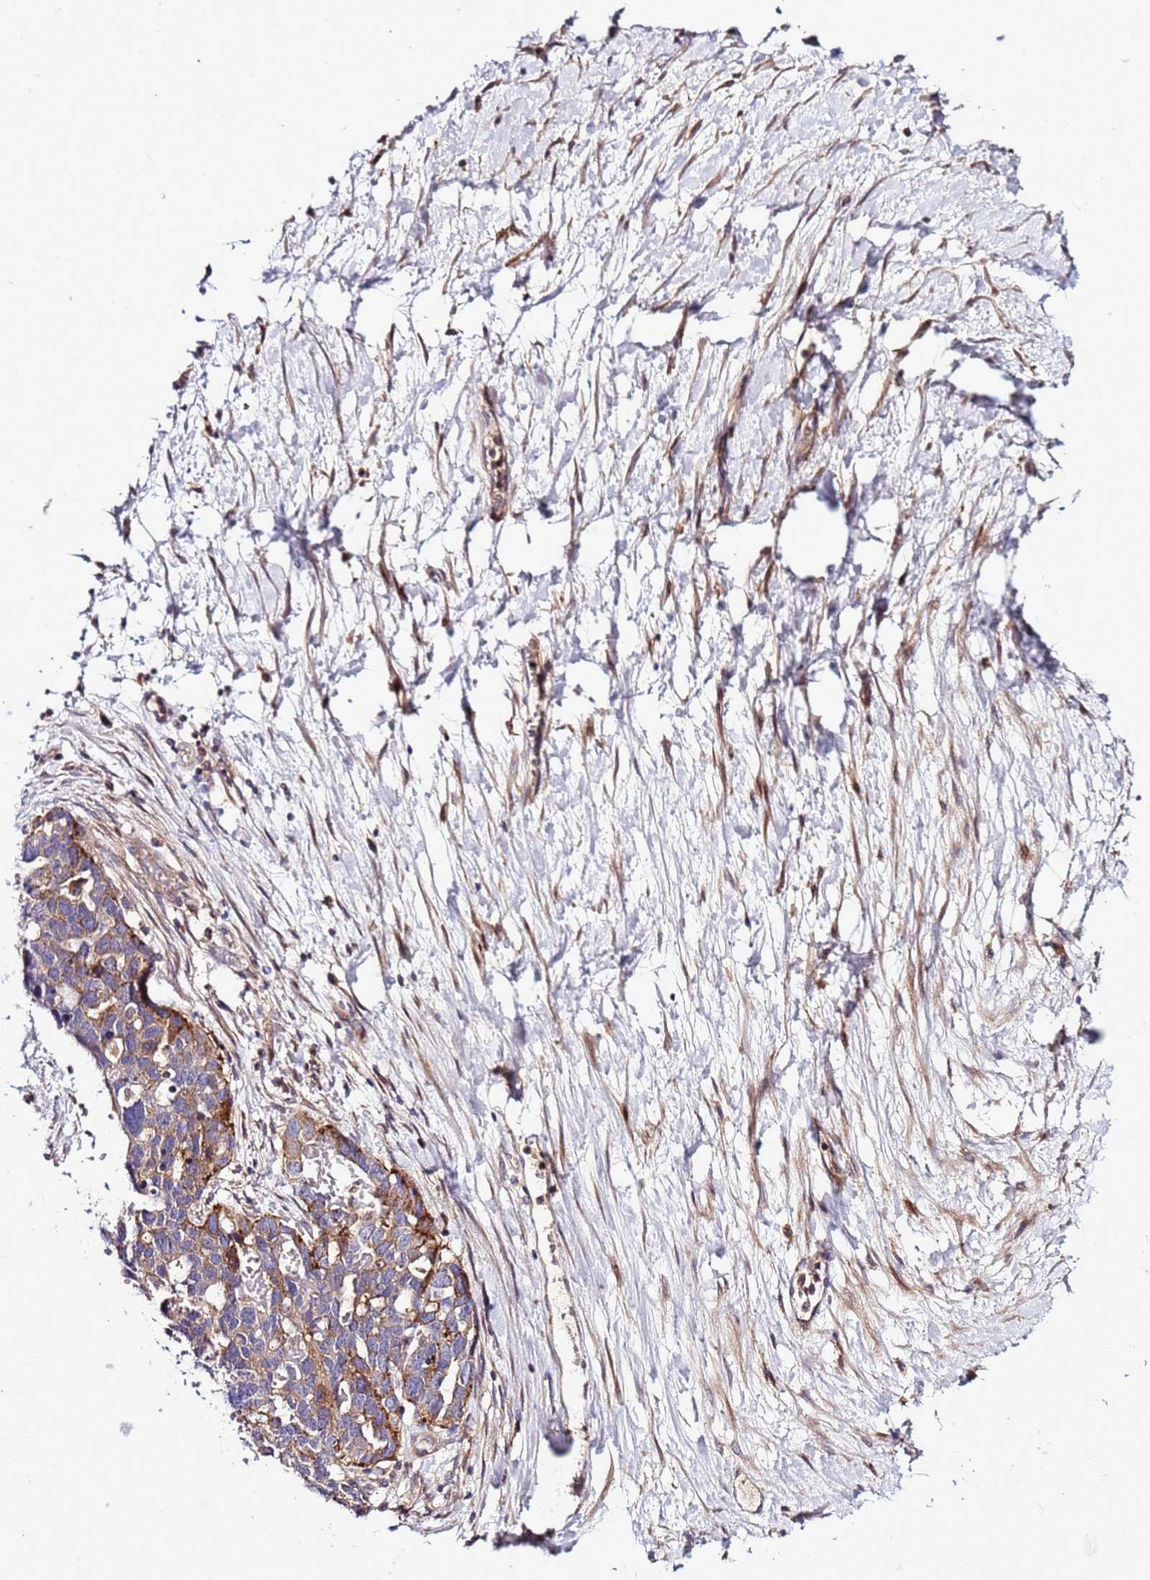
{"staining": {"intensity": "moderate", "quantity": ">75%", "location": "cytoplasmic/membranous"}, "tissue": "ovarian cancer", "cell_type": "Tumor cells", "image_type": "cancer", "snomed": [{"axis": "morphology", "description": "Cystadenocarcinoma, serous, NOS"}, {"axis": "topography", "description": "Ovary"}], "caption": "Protein staining demonstrates moderate cytoplasmic/membranous staining in about >75% of tumor cells in serous cystadenocarcinoma (ovarian).", "gene": "ZNF624", "patient": {"sex": "female", "age": 54}}